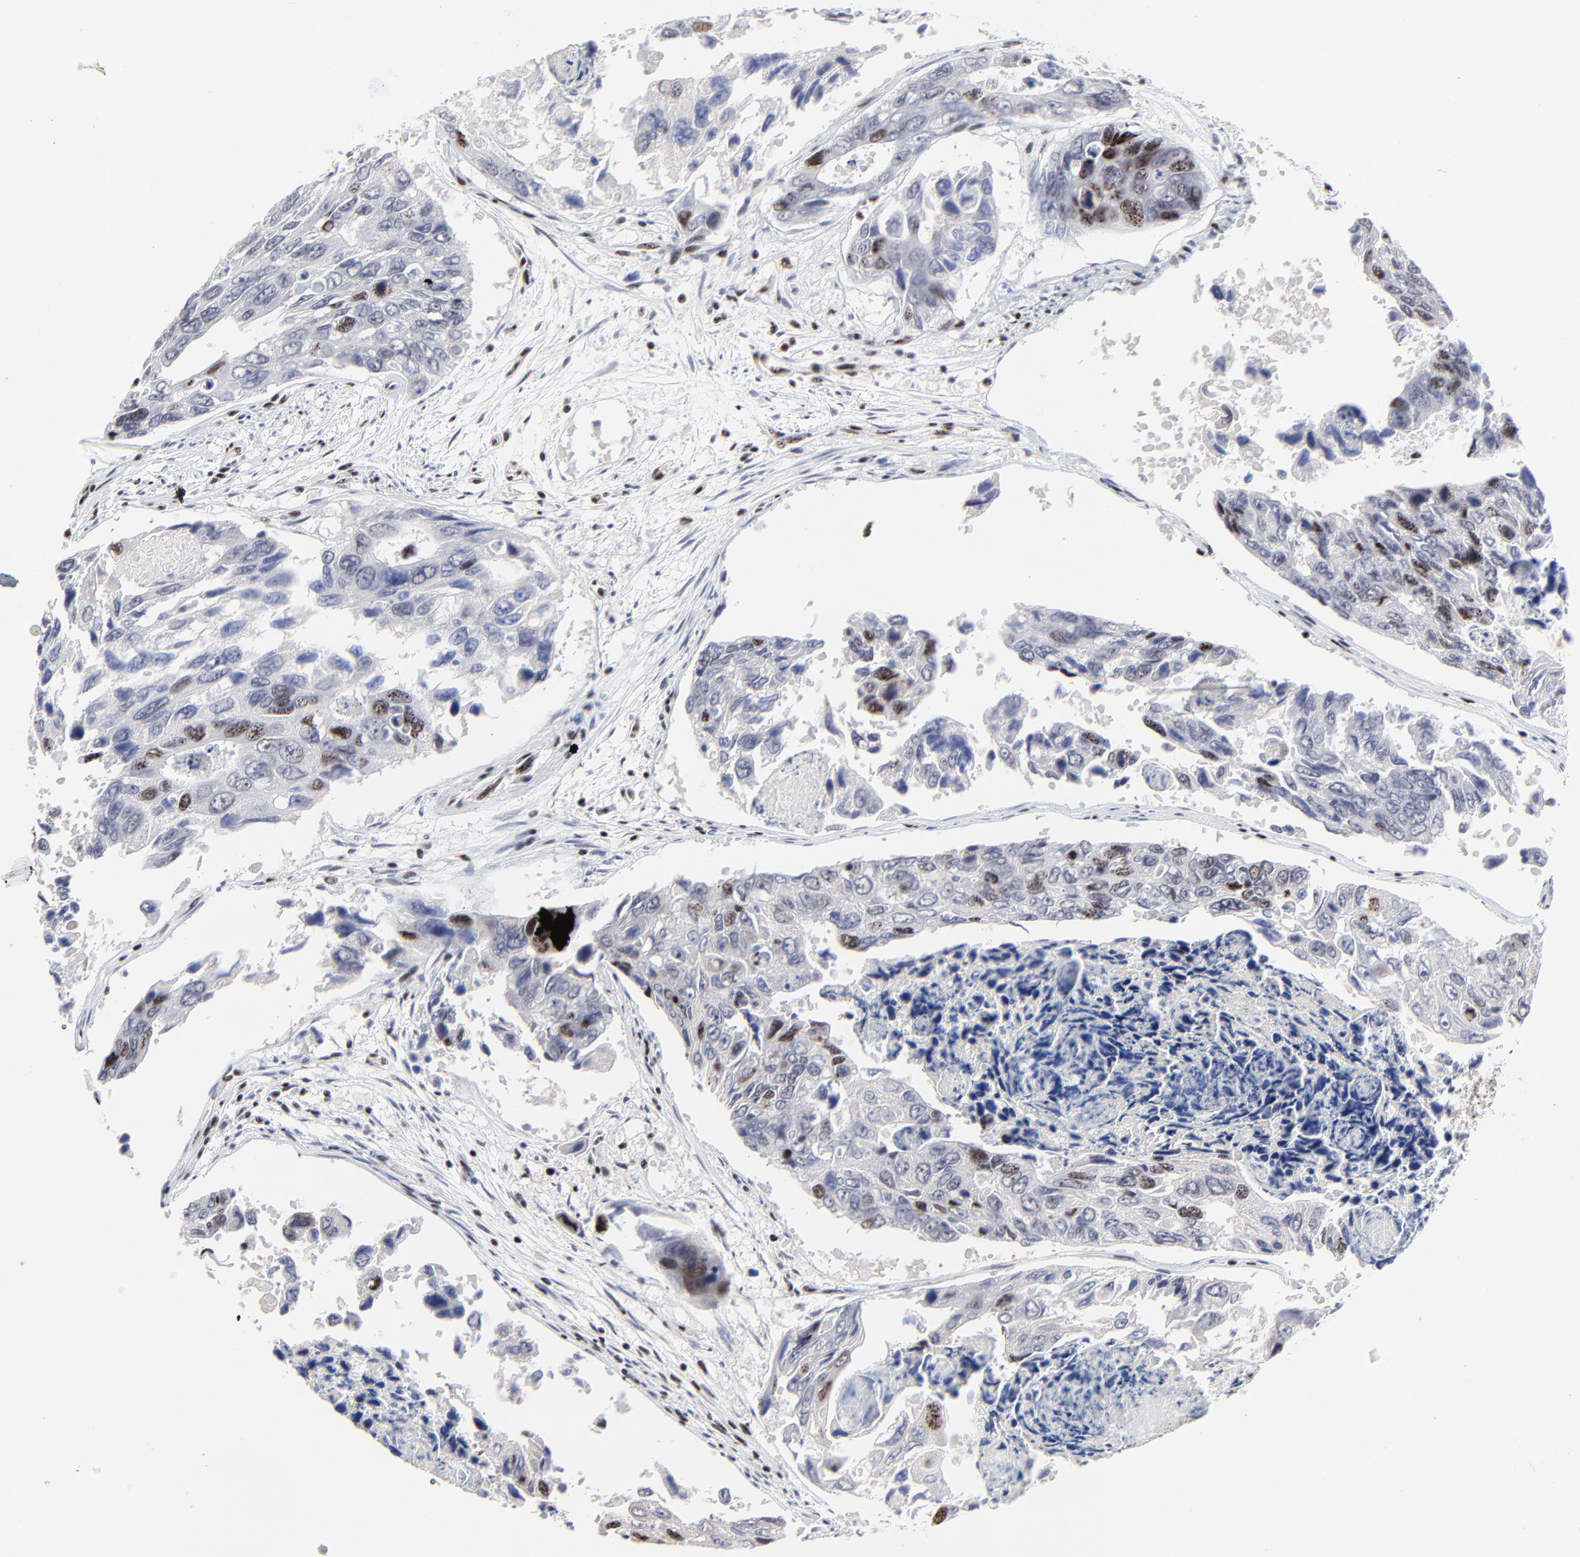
{"staining": {"intensity": "moderate", "quantity": "25%-75%", "location": "nuclear"}, "tissue": "colorectal cancer", "cell_type": "Tumor cells", "image_type": "cancer", "snomed": [{"axis": "morphology", "description": "Adenocarcinoma, NOS"}, {"axis": "topography", "description": "Colon"}], "caption": "IHC (DAB) staining of adenocarcinoma (colorectal) demonstrates moderate nuclear protein expression in about 25%-75% of tumor cells.", "gene": "MBD4", "patient": {"sex": "female", "age": 86}}